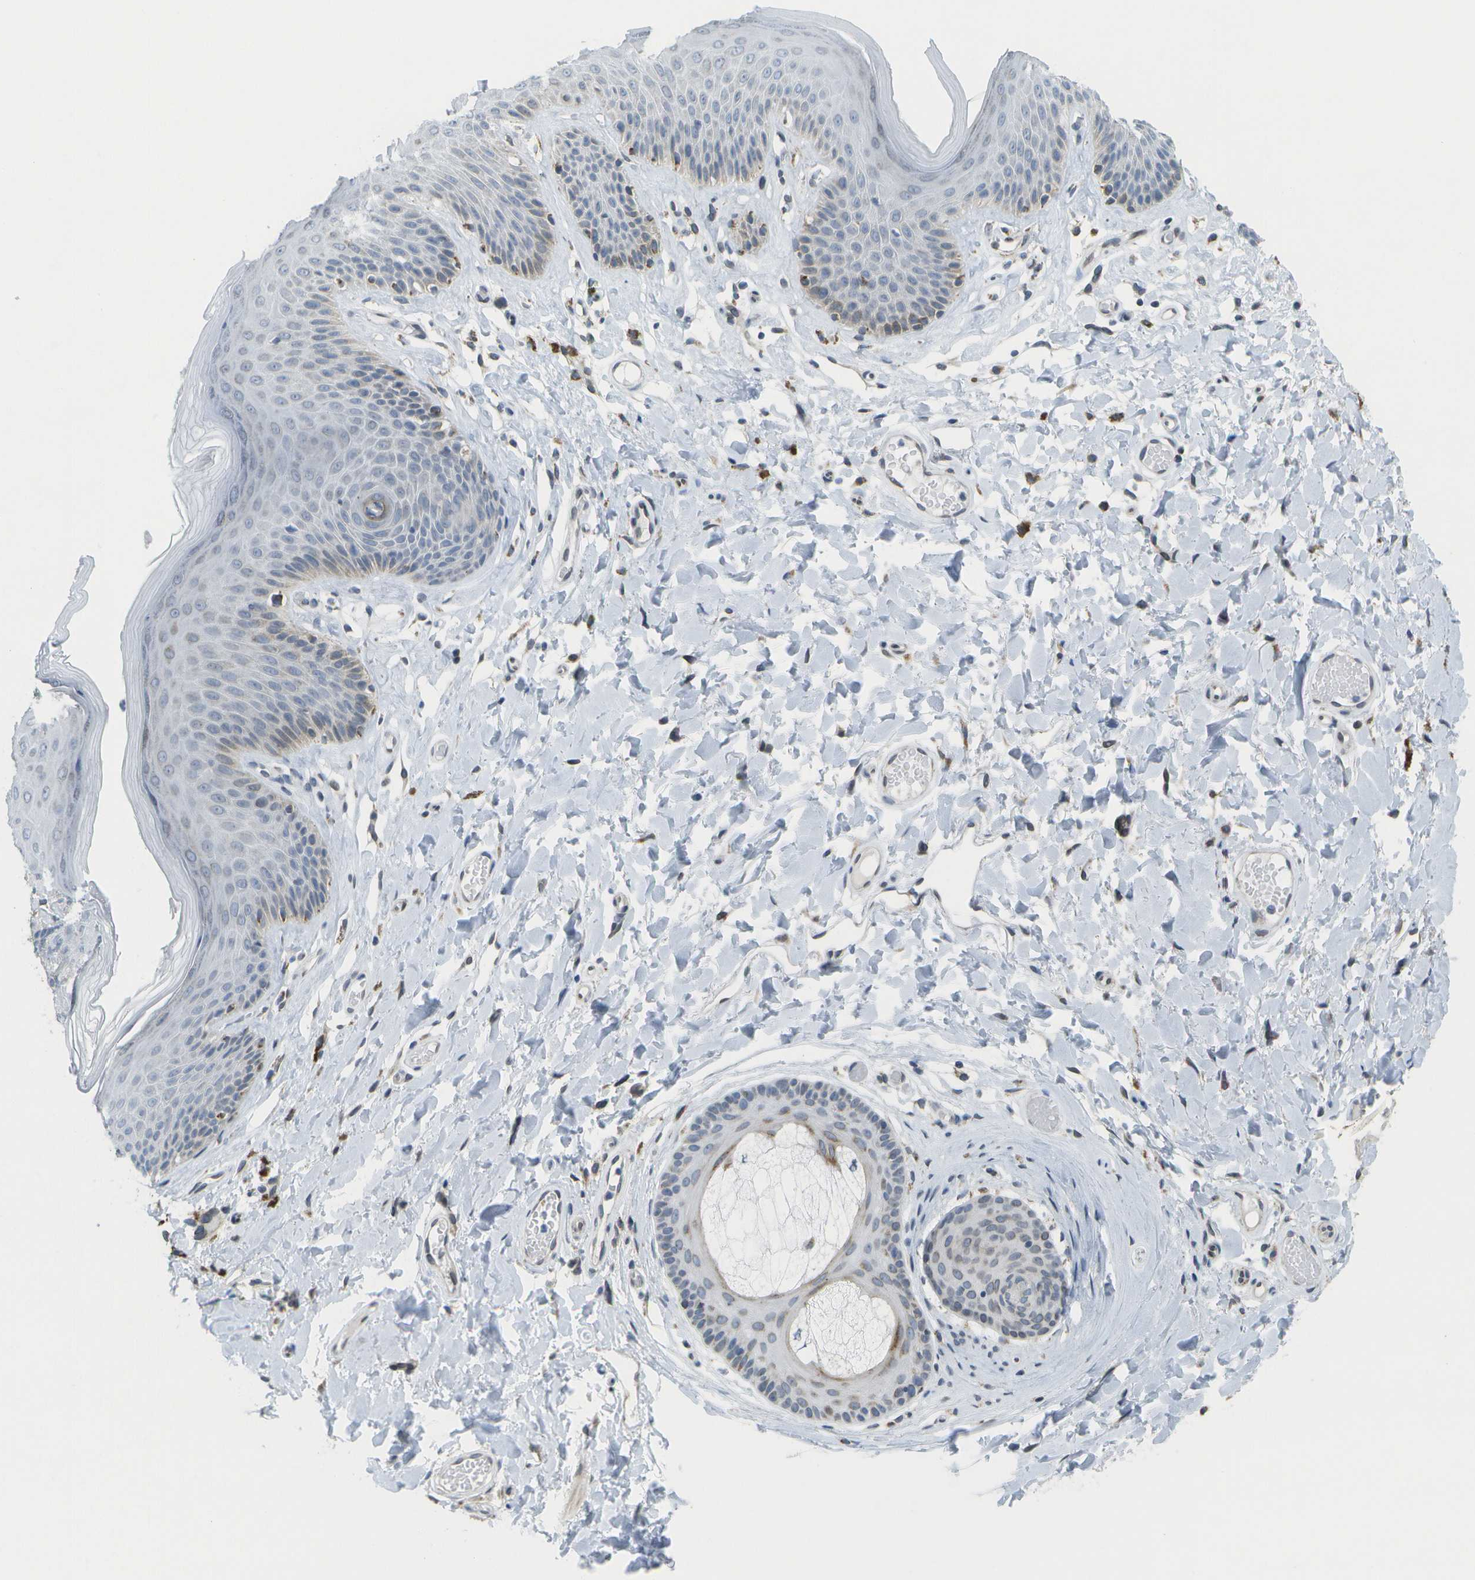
{"staining": {"intensity": "moderate", "quantity": "<25%", "location": "cytoplasmic/membranous"}, "tissue": "skin", "cell_type": "Epidermal cells", "image_type": "normal", "snomed": [{"axis": "morphology", "description": "Normal tissue, NOS"}, {"axis": "topography", "description": "Vulva"}], "caption": "A low amount of moderate cytoplasmic/membranous staining is identified in about <25% of epidermal cells in normal skin. (DAB (3,3'-diaminobenzidine) = brown stain, brightfield microscopy at high magnification).", "gene": "TMEM223", "patient": {"sex": "female", "age": 73}}